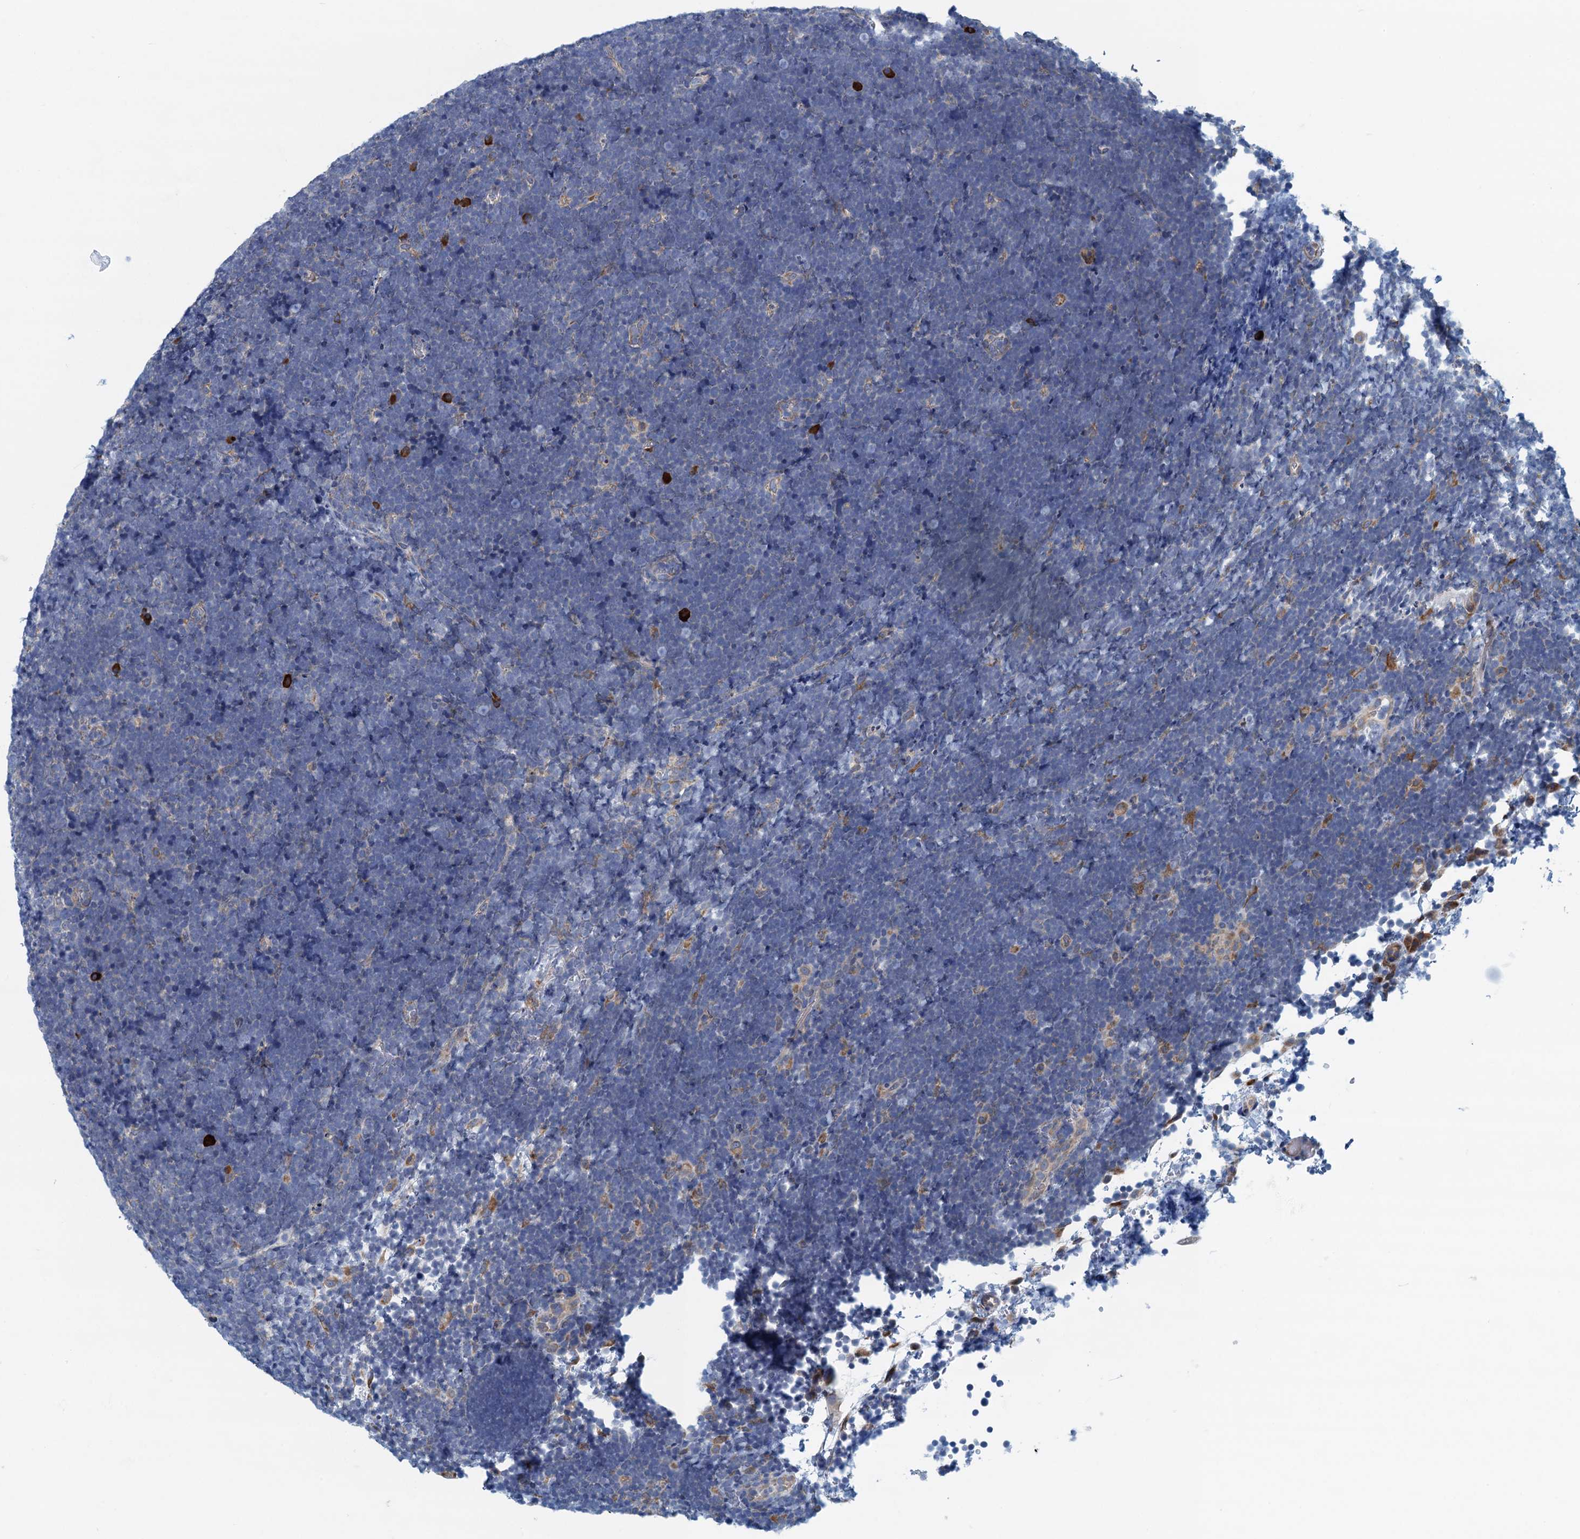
{"staining": {"intensity": "negative", "quantity": "none", "location": "none"}, "tissue": "lymphoma", "cell_type": "Tumor cells", "image_type": "cancer", "snomed": [{"axis": "morphology", "description": "Malignant lymphoma, non-Hodgkin's type, High grade"}, {"axis": "topography", "description": "Lymph node"}], "caption": "Immunohistochemistry (IHC) of high-grade malignant lymphoma, non-Hodgkin's type exhibits no expression in tumor cells.", "gene": "MYDGF", "patient": {"sex": "male", "age": 13}}